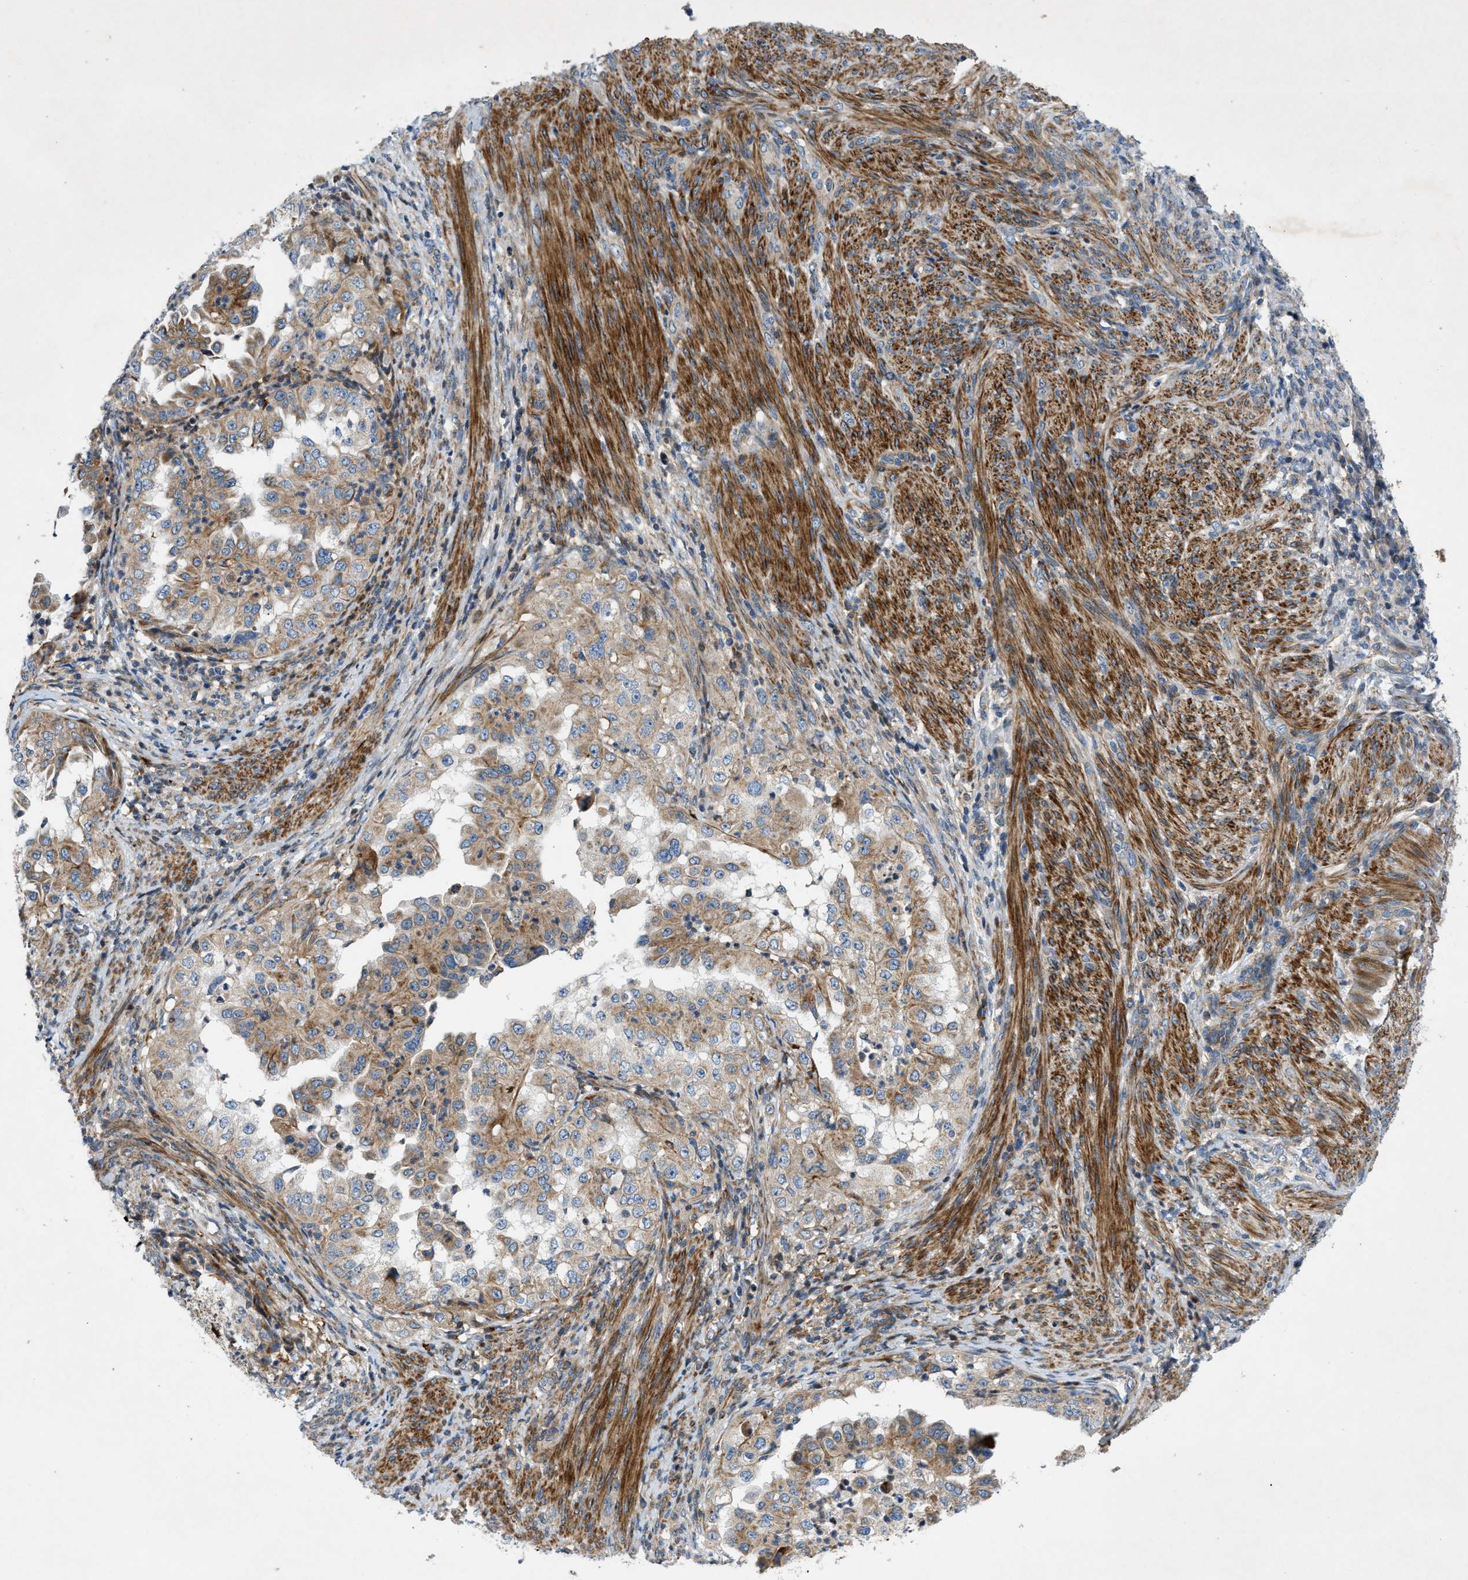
{"staining": {"intensity": "moderate", "quantity": ">75%", "location": "cytoplasmic/membranous"}, "tissue": "endometrial cancer", "cell_type": "Tumor cells", "image_type": "cancer", "snomed": [{"axis": "morphology", "description": "Adenocarcinoma, NOS"}, {"axis": "topography", "description": "Endometrium"}], "caption": "There is medium levels of moderate cytoplasmic/membranous staining in tumor cells of adenocarcinoma (endometrial), as demonstrated by immunohistochemical staining (brown color).", "gene": "DHODH", "patient": {"sex": "female", "age": 85}}